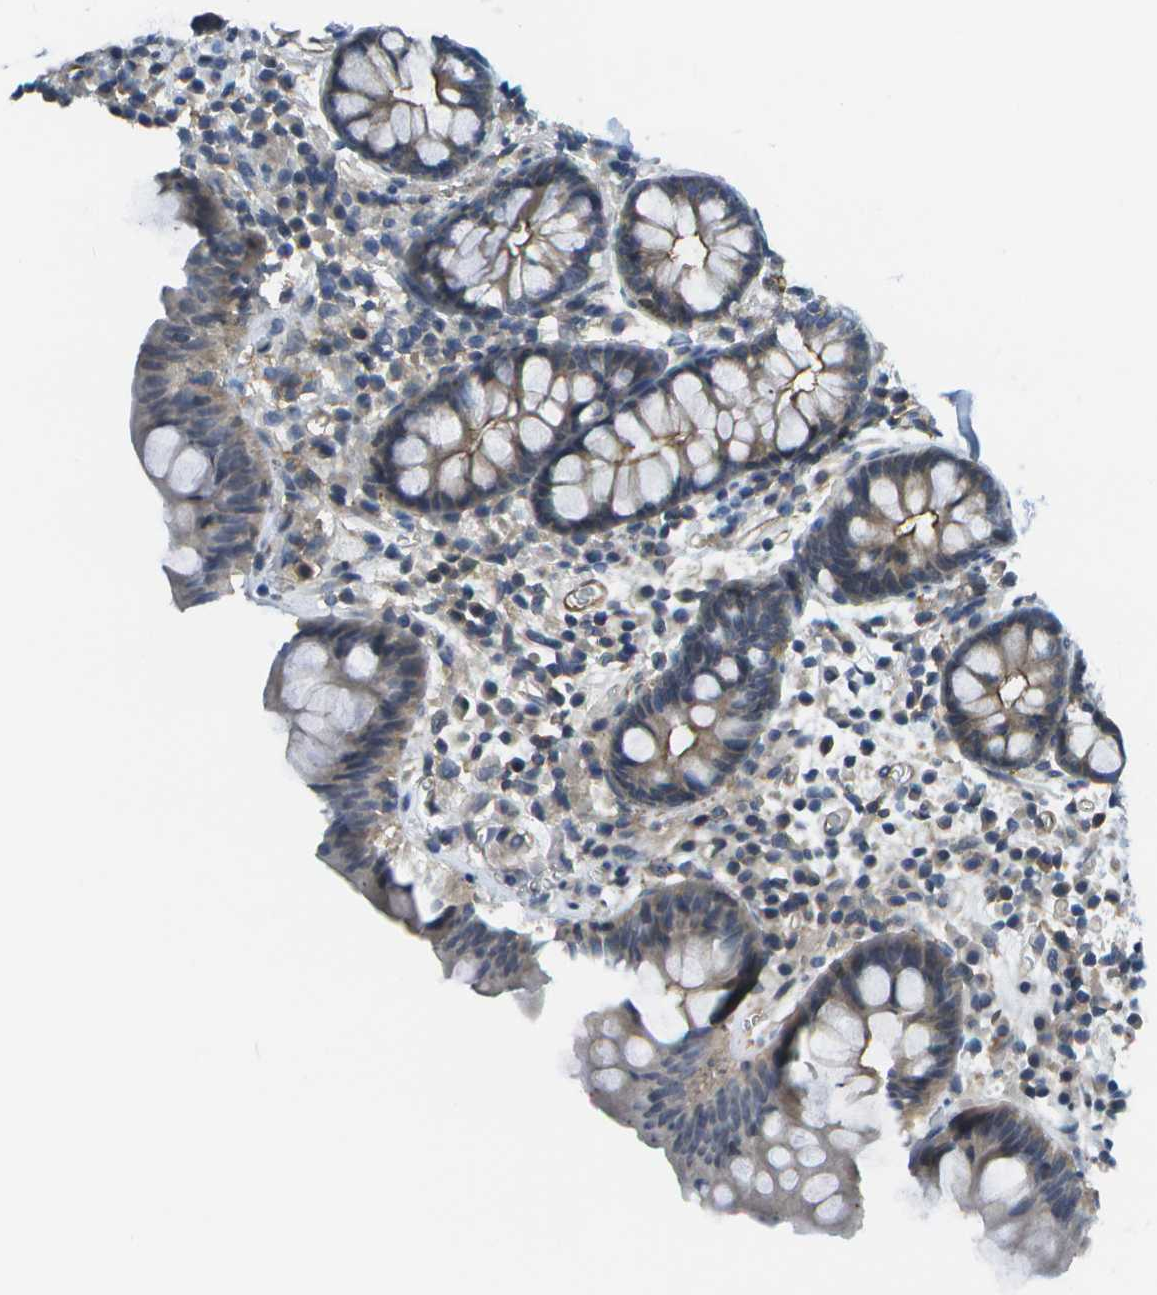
{"staining": {"intensity": "strong", "quantity": "25%-75%", "location": "cytoplasmic/membranous"}, "tissue": "colon", "cell_type": "Endothelial cells", "image_type": "normal", "snomed": [{"axis": "morphology", "description": "Normal tissue, NOS"}, {"axis": "topography", "description": "Colon"}], "caption": "There is high levels of strong cytoplasmic/membranous expression in endothelial cells of unremarkable colon, as demonstrated by immunohistochemical staining (brown color).", "gene": "KIAA0040", "patient": {"sex": "female", "age": 80}}